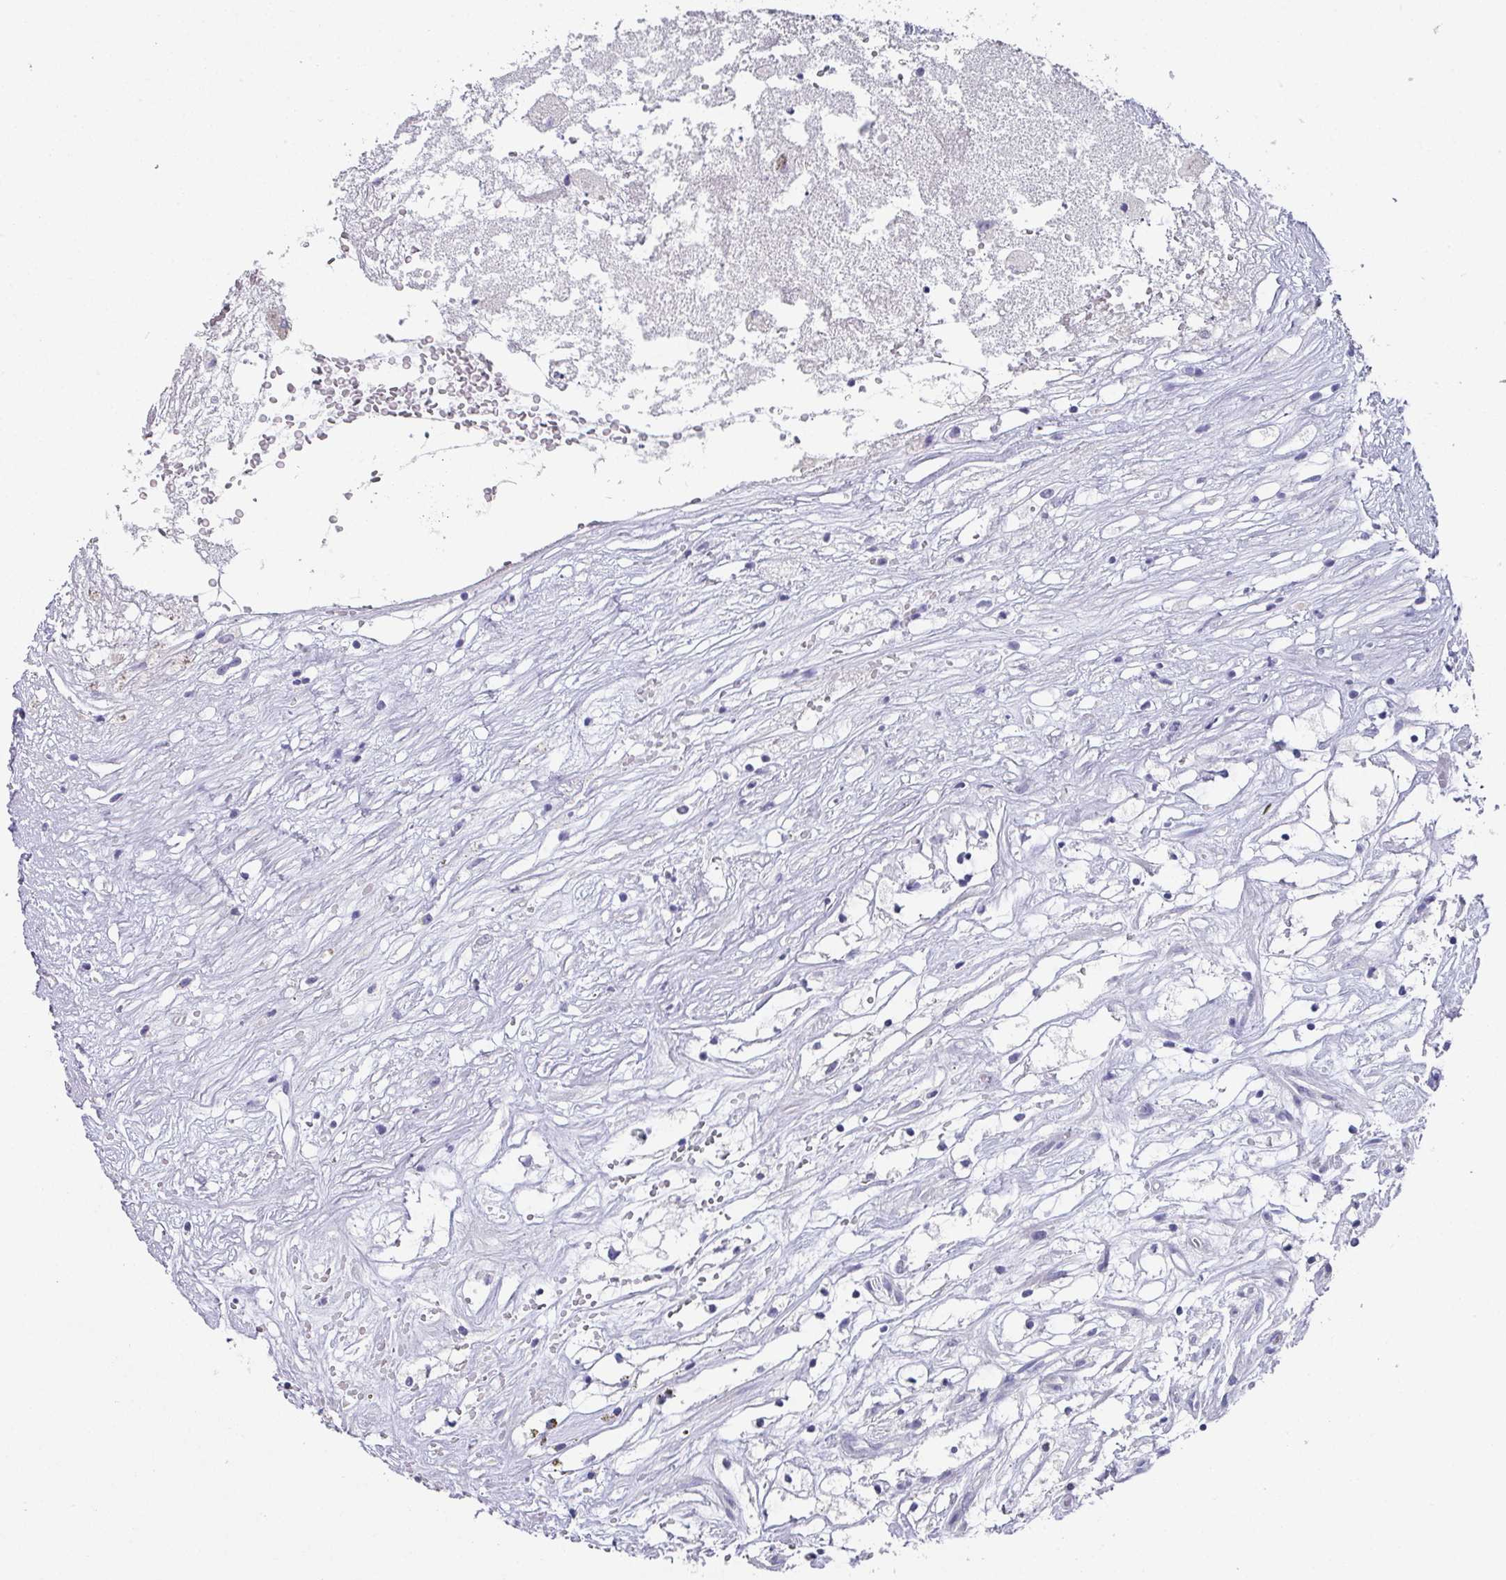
{"staining": {"intensity": "negative", "quantity": "none", "location": "none"}, "tissue": "renal cancer", "cell_type": "Tumor cells", "image_type": "cancer", "snomed": [{"axis": "morphology", "description": "Adenocarcinoma, NOS"}, {"axis": "topography", "description": "Kidney"}], "caption": "Immunohistochemistry (IHC) of human renal cancer shows no expression in tumor cells.", "gene": "DEFB115", "patient": {"sex": "male", "age": 59}}